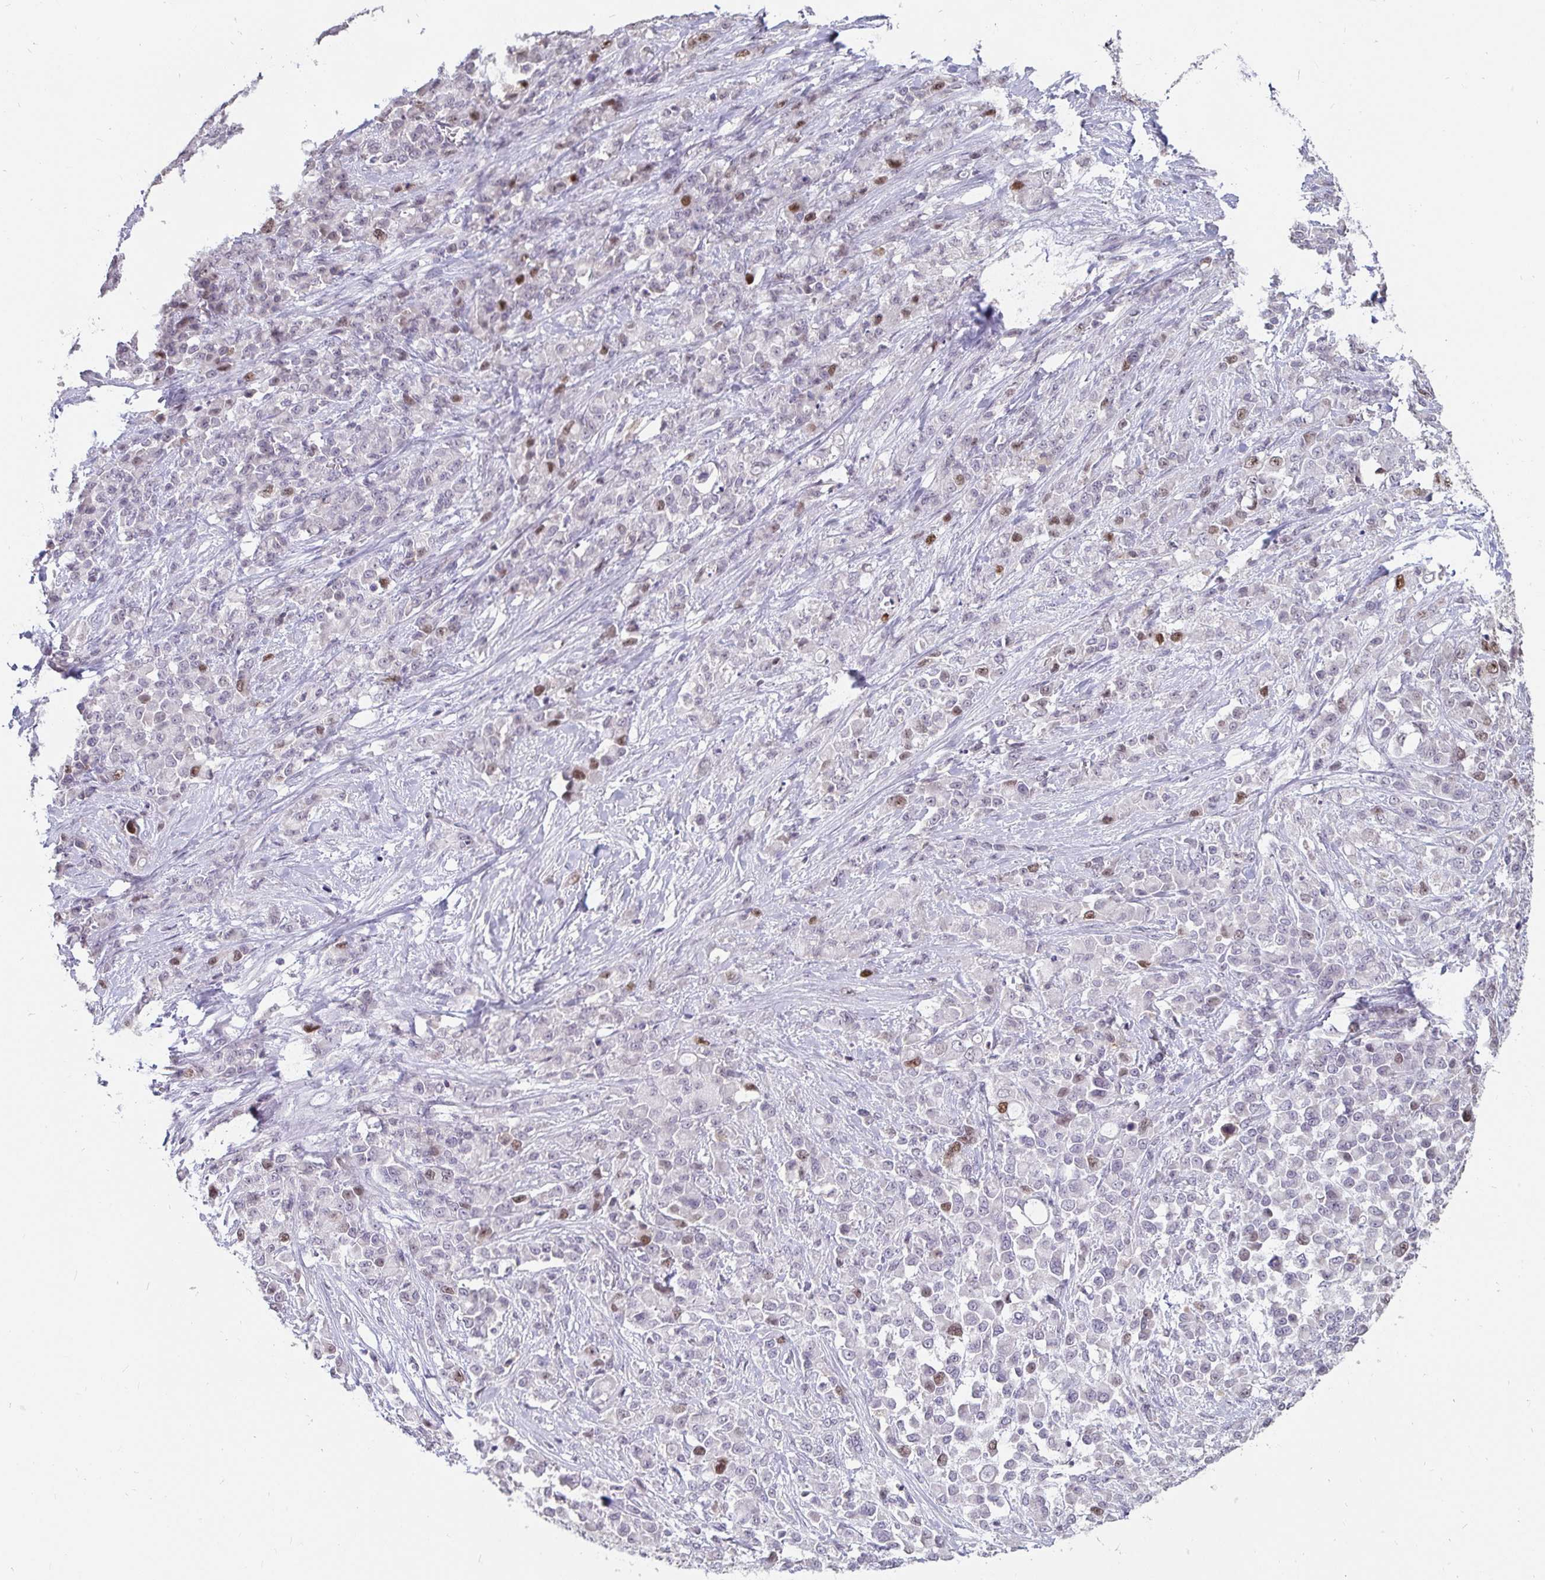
{"staining": {"intensity": "moderate", "quantity": "<25%", "location": "nuclear"}, "tissue": "stomach cancer", "cell_type": "Tumor cells", "image_type": "cancer", "snomed": [{"axis": "morphology", "description": "Adenocarcinoma, NOS"}, {"axis": "topography", "description": "Stomach"}], "caption": "Human stomach cancer stained with a brown dye exhibits moderate nuclear positive expression in approximately <25% of tumor cells.", "gene": "ANLN", "patient": {"sex": "female", "age": 76}}